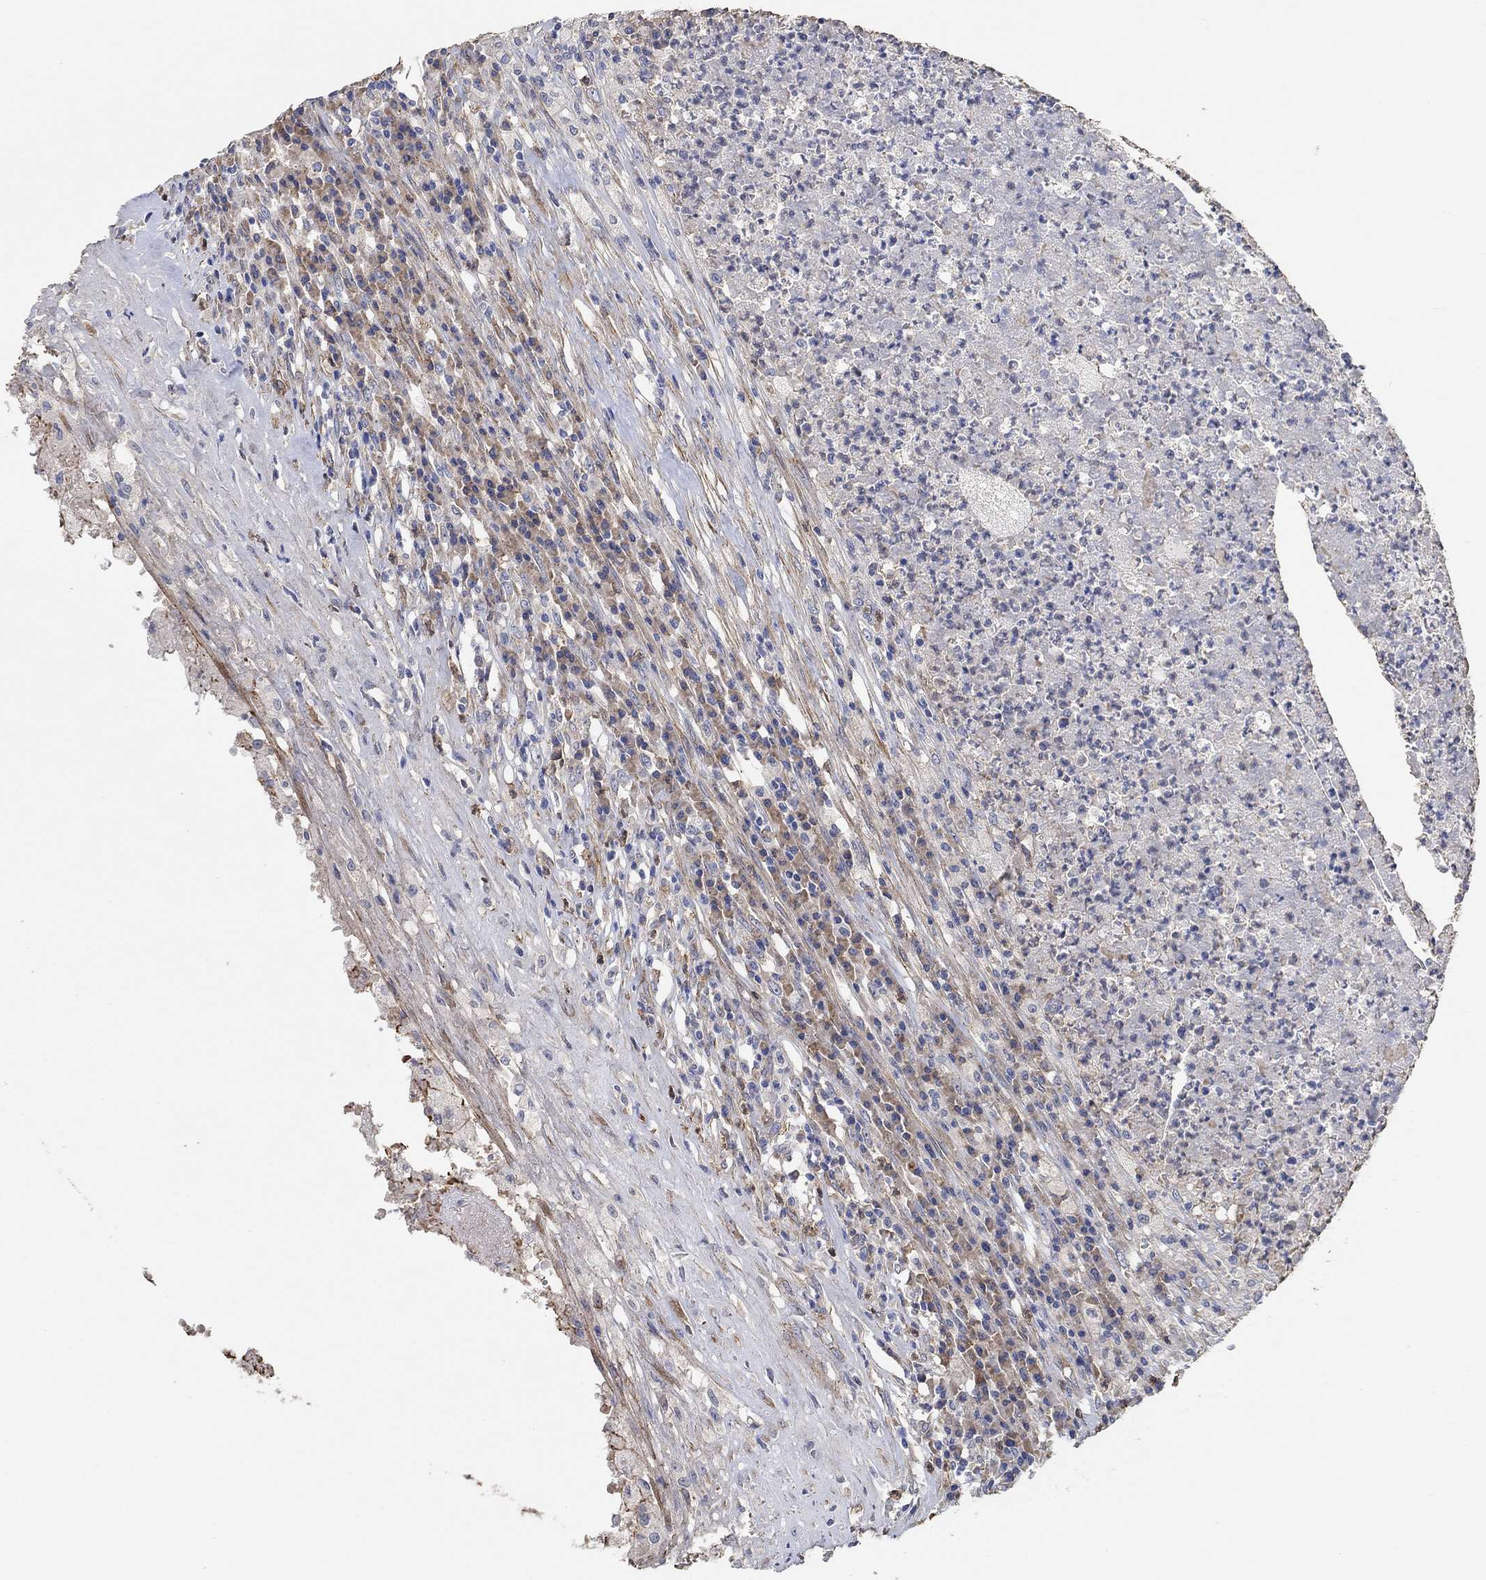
{"staining": {"intensity": "weak", "quantity": "<25%", "location": "cytoplasmic/membranous"}, "tissue": "testis cancer", "cell_type": "Tumor cells", "image_type": "cancer", "snomed": [{"axis": "morphology", "description": "Necrosis, NOS"}, {"axis": "morphology", "description": "Carcinoma, Embryonal, NOS"}, {"axis": "topography", "description": "Testis"}], "caption": "Protein analysis of testis cancer (embryonal carcinoma) reveals no significant expression in tumor cells. (DAB (3,3'-diaminobenzidine) immunohistochemistry (IHC), high magnification).", "gene": "SYT16", "patient": {"sex": "male", "age": 19}}